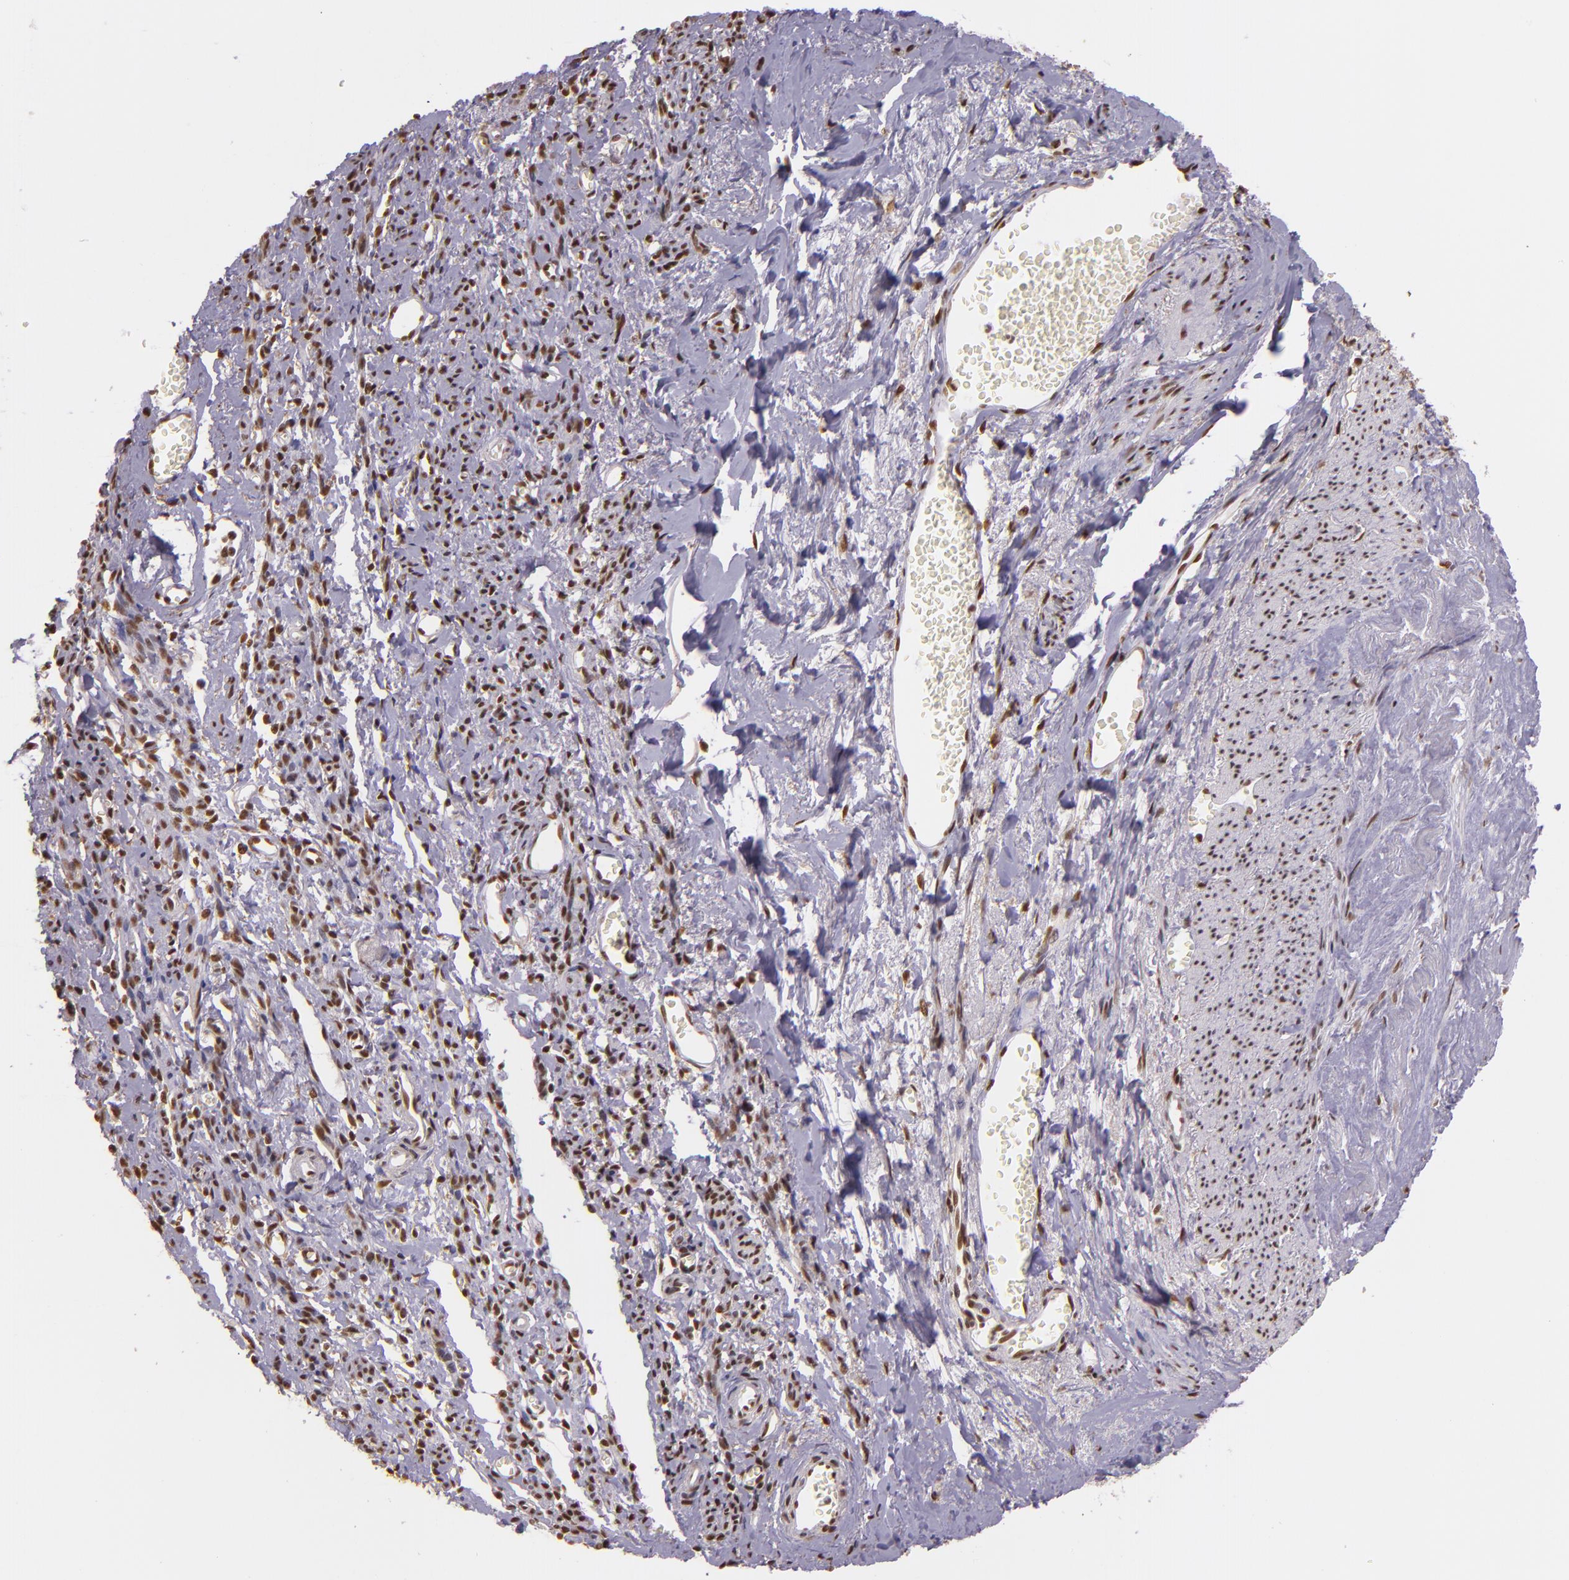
{"staining": {"intensity": "moderate", "quantity": "25%-75%", "location": "nuclear"}, "tissue": "endometrial cancer", "cell_type": "Tumor cells", "image_type": "cancer", "snomed": [{"axis": "morphology", "description": "Adenocarcinoma, NOS"}, {"axis": "topography", "description": "Endometrium"}], "caption": "An immunohistochemistry photomicrograph of neoplastic tissue is shown. Protein staining in brown labels moderate nuclear positivity in endometrial cancer (adenocarcinoma) within tumor cells.", "gene": "USF1", "patient": {"sex": "female", "age": 75}}